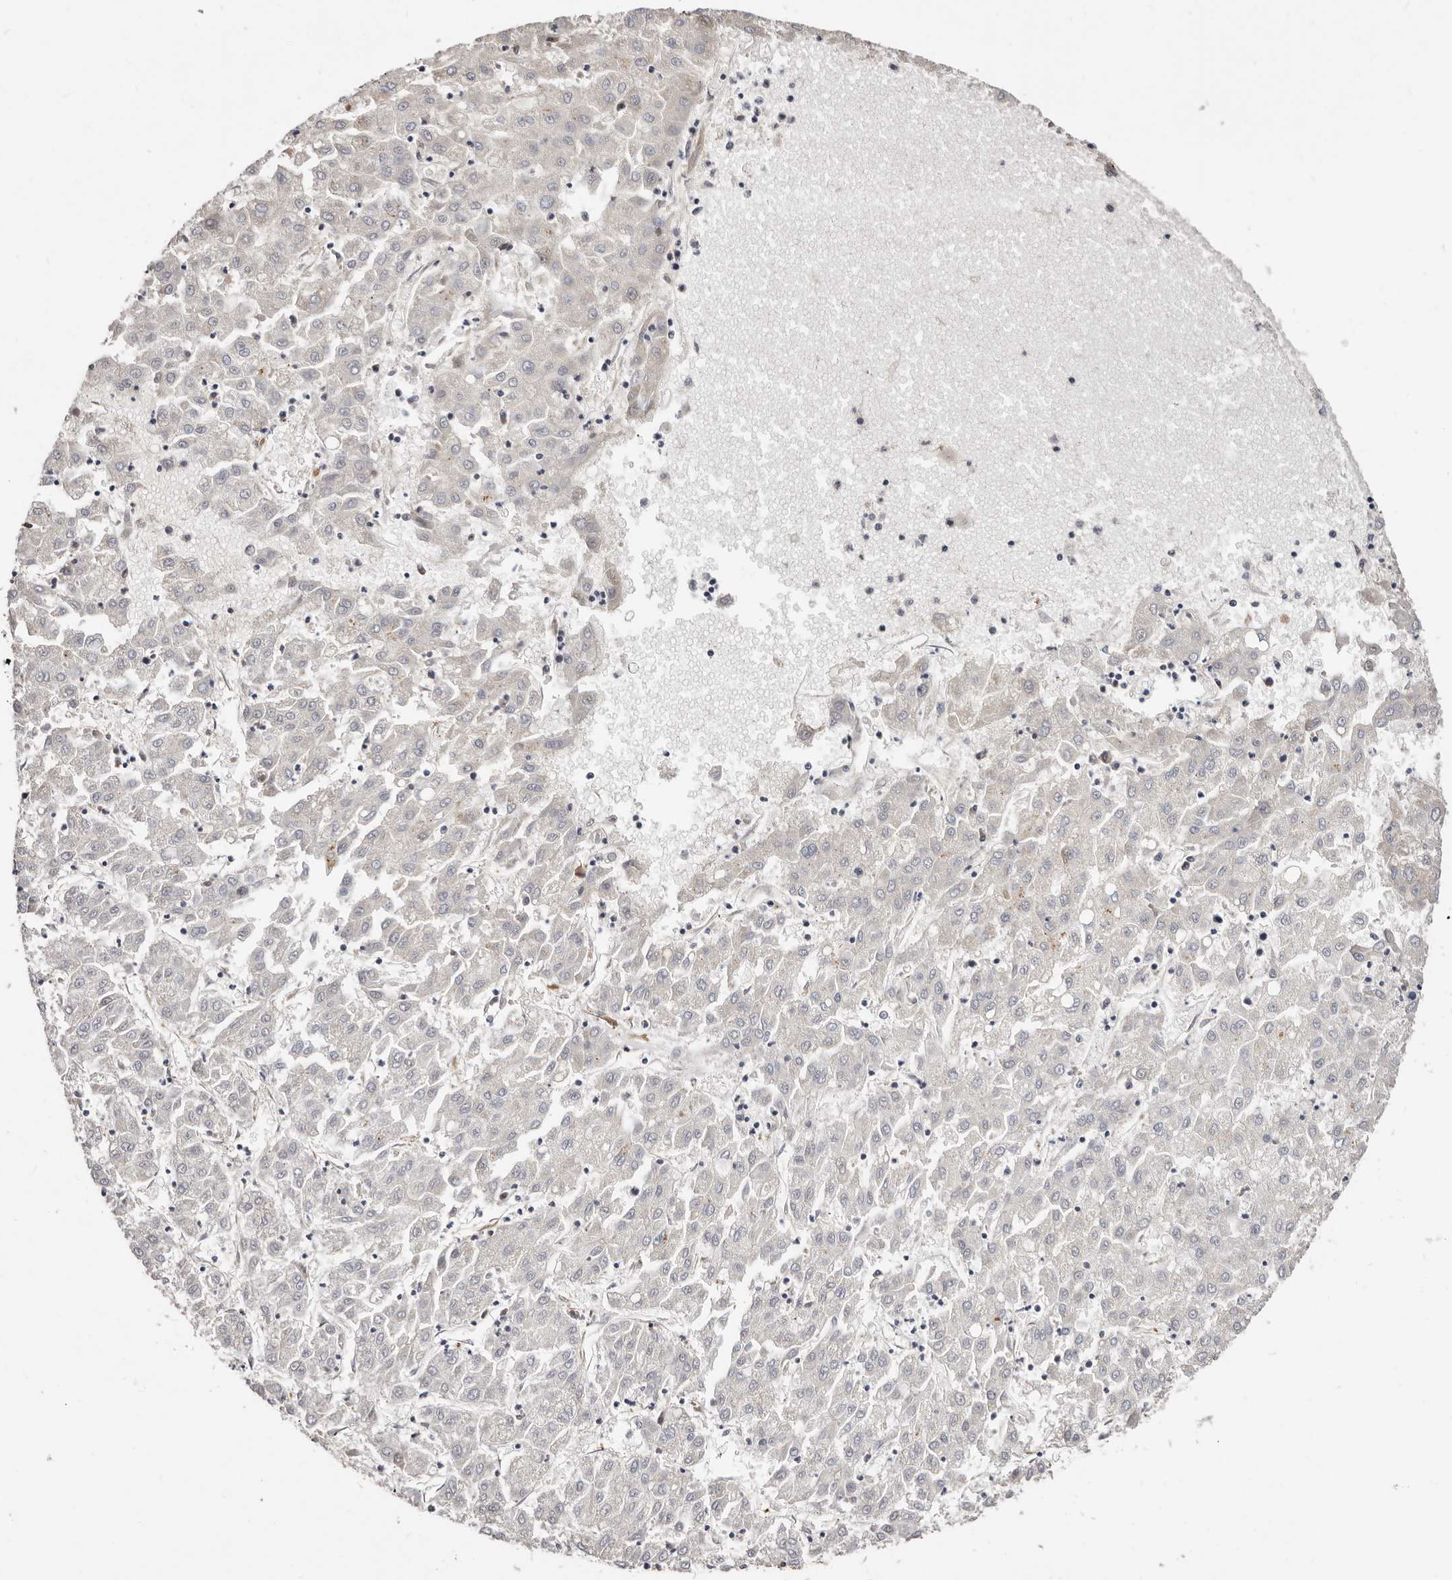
{"staining": {"intensity": "negative", "quantity": "none", "location": "none"}, "tissue": "liver cancer", "cell_type": "Tumor cells", "image_type": "cancer", "snomed": [{"axis": "morphology", "description": "Carcinoma, Hepatocellular, NOS"}, {"axis": "topography", "description": "Liver"}], "caption": "A photomicrograph of liver cancer stained for a protein demonstrates no brown staining in tumor cells.", "gene": "TRIP13", "patient": {"sex": "male", "age": 72}}